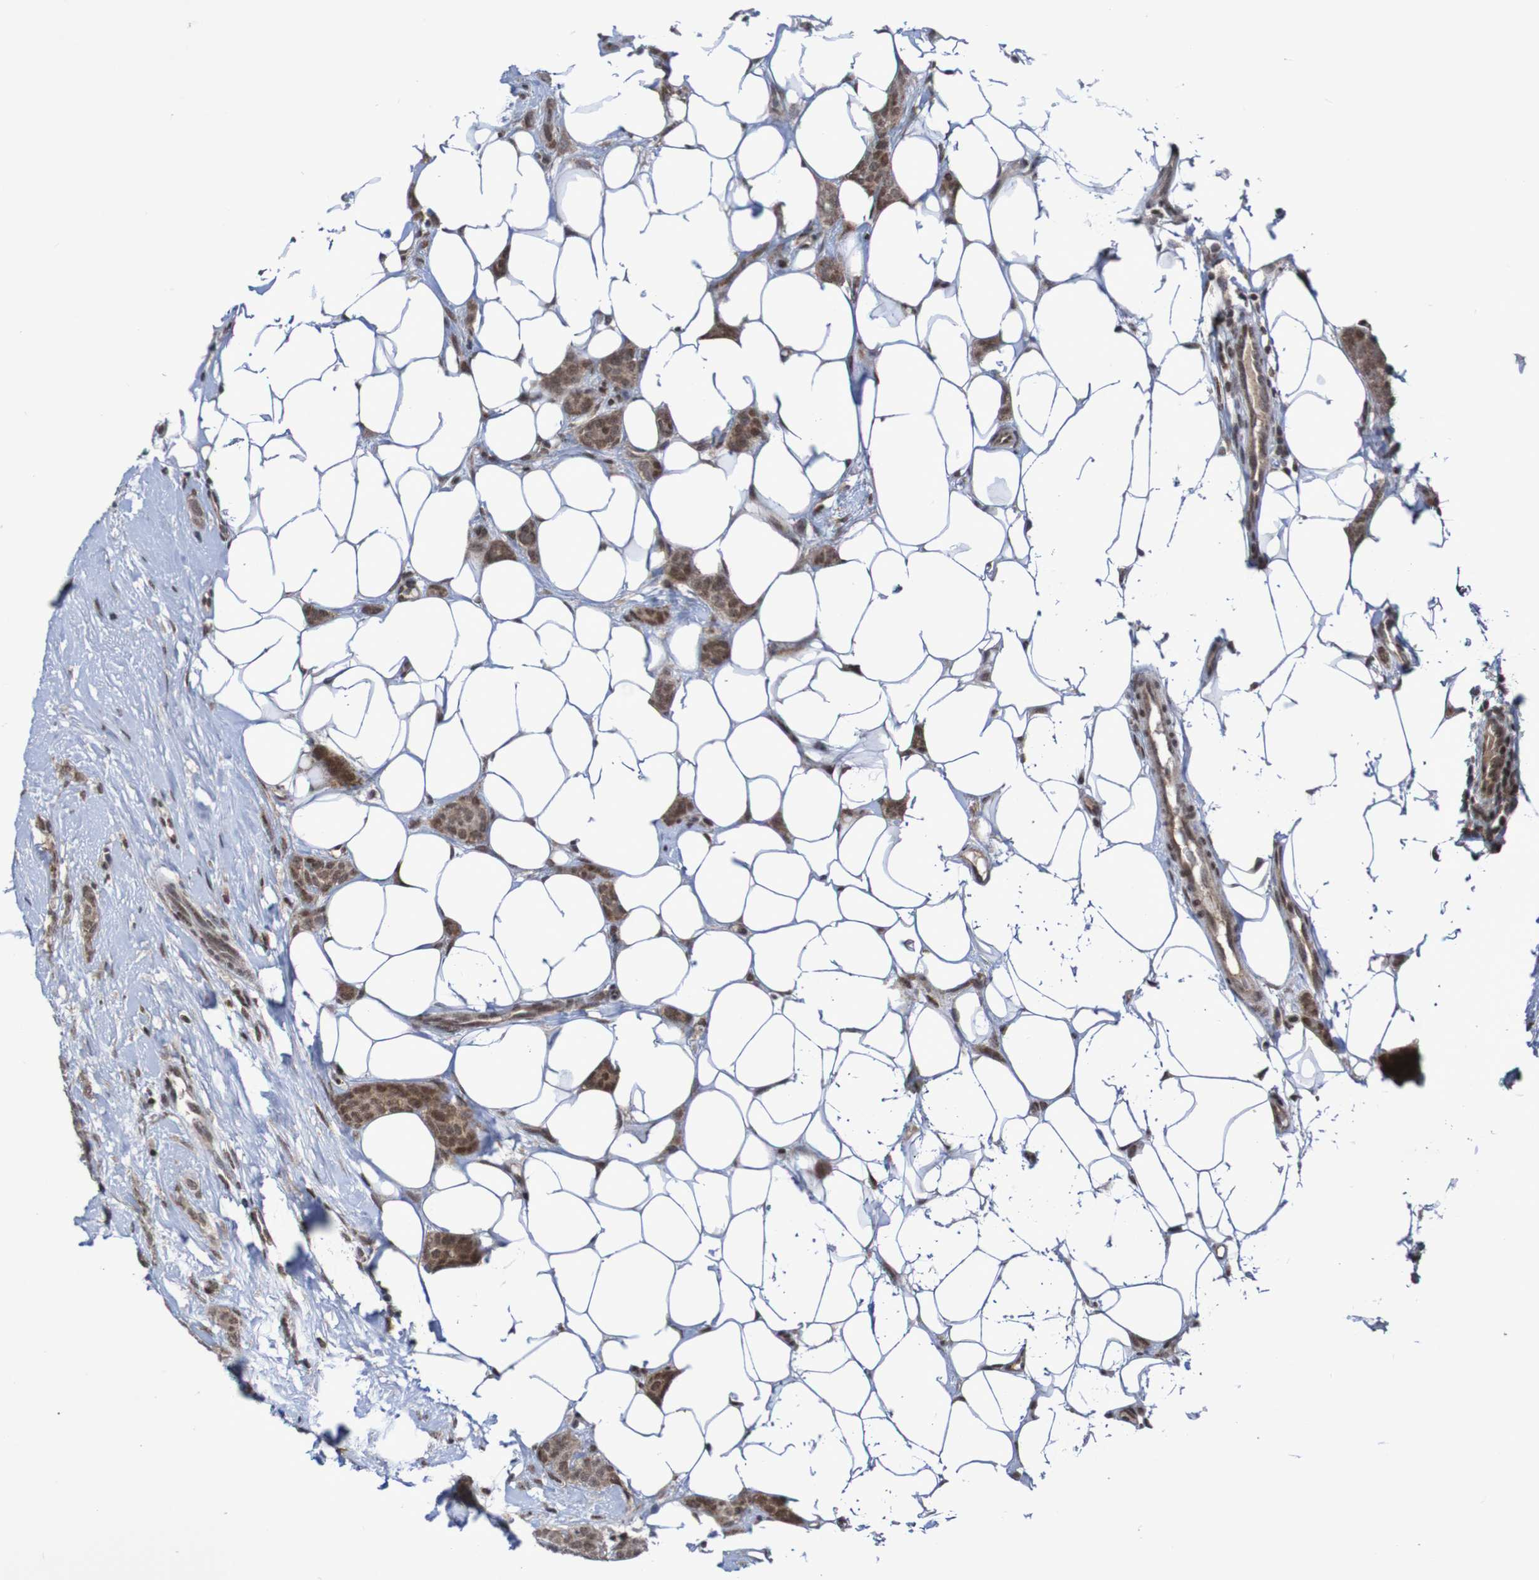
{"staining": {"intensity": "moderate", "quantity": ">75%", "location": "cytoplasmic/membranous,nuclear"}, "tissue": "breast cancer", "cell_type": "Tumor cells", "image_type": "cancer", "snomed": [{"axis": "morphology", "description": "Lobular carcinoma"}, {"axis": "topography", "description": "Skin"}, {"axis": "topography", "description": "Breast"}], "caption": "A brown stain highlights moderate cytoplasmic/membranous and nuclear staining of a protein in human breast cancer tumor cells. The protein of interest is shown in brown color, while the nuclei are stained blue.", "gene": "ITLN1", "patient": {"sex": "female", "age": 46}}